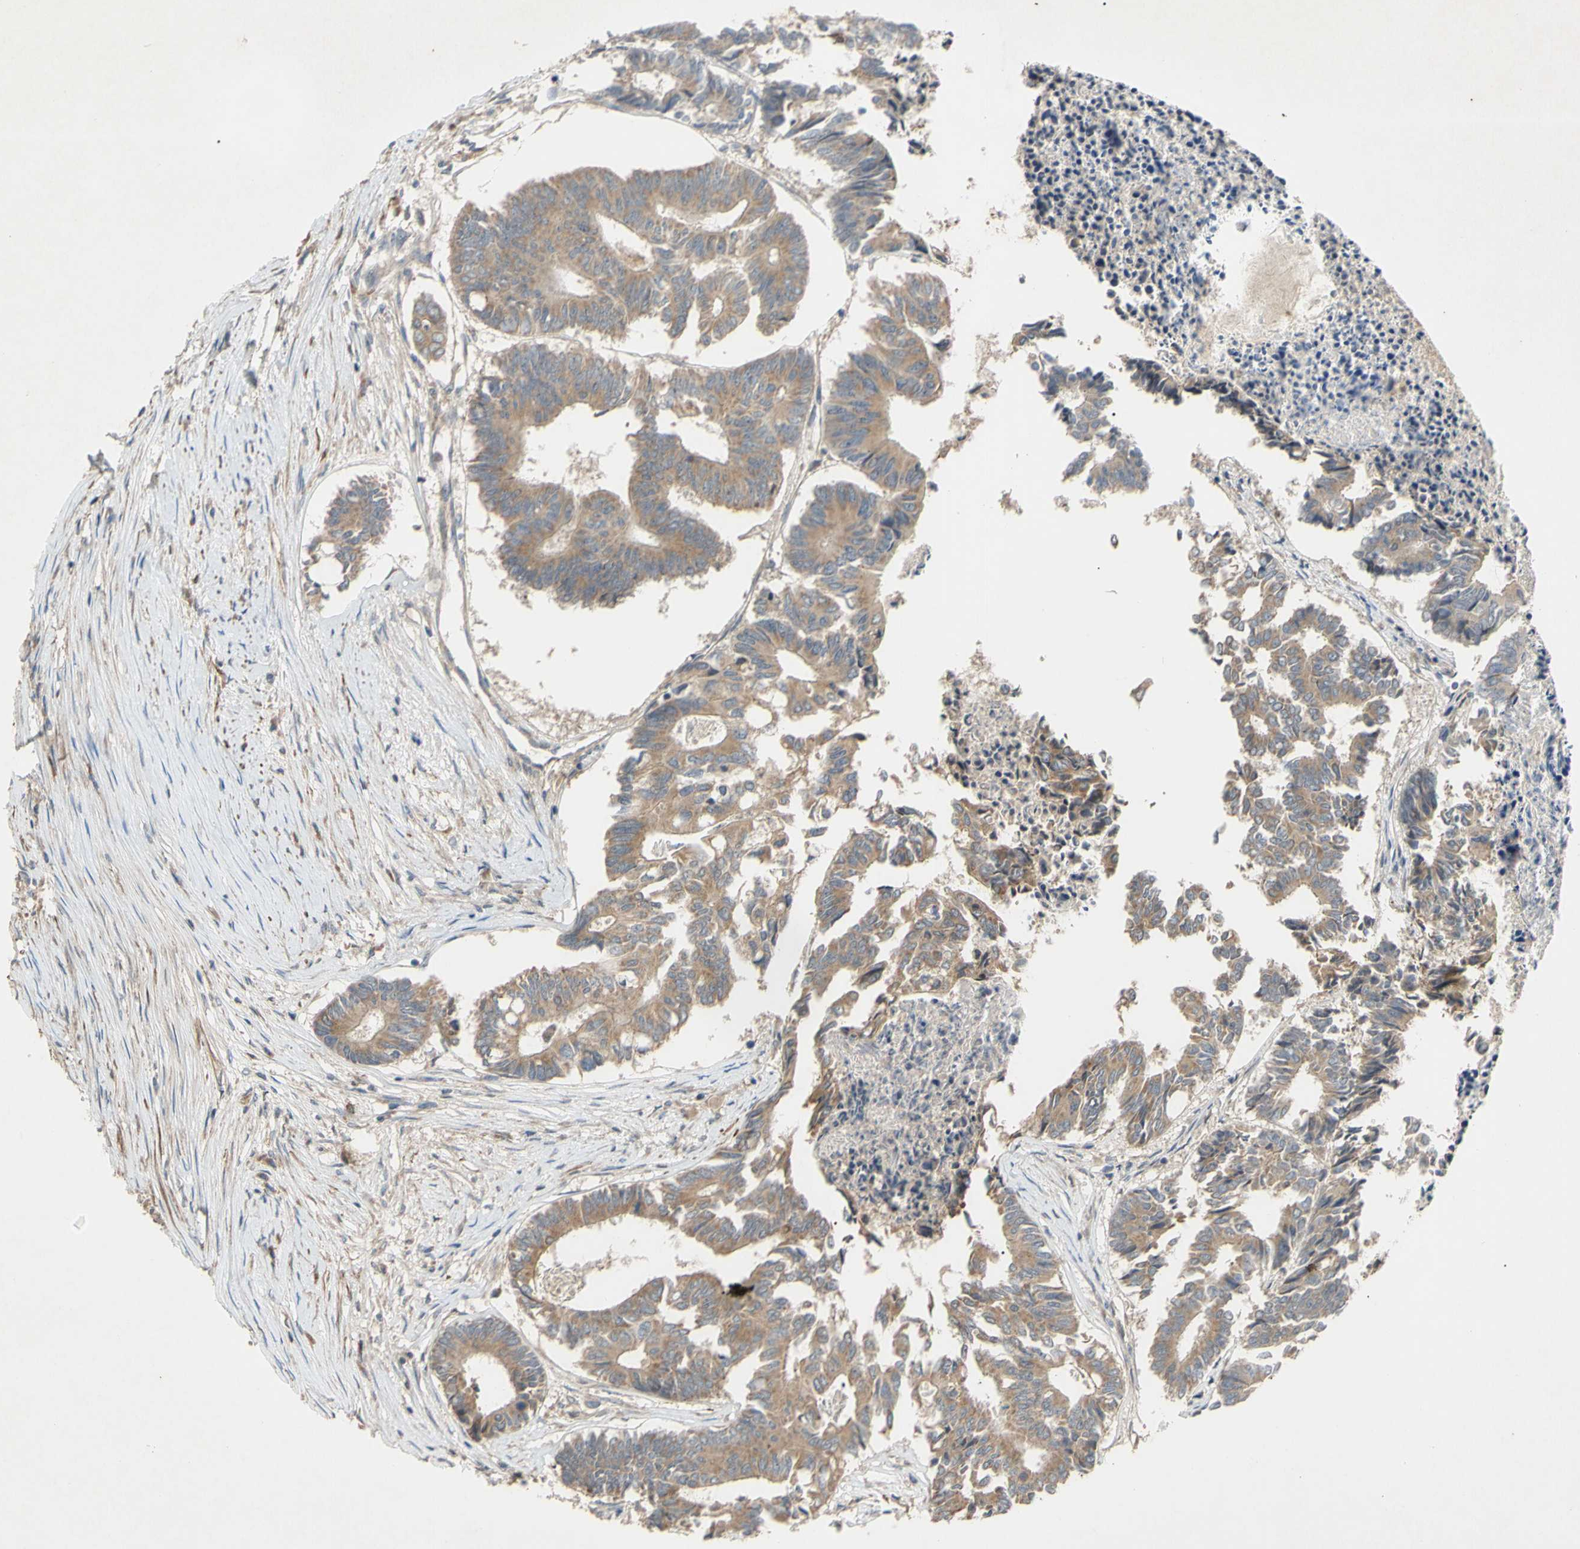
{"staining": {"intensity": "moderate", "quantity": ">75%", "location": "cytoplasmic/membranous"}, "tissue": "colorectal cancer", "cell_type": "Tumor cells", "image_type": "cancer", "snomed": [{"axis": "morphology", "description": "Adenocarcinoma, NOS"}, {"axis": "topography", "description": "Rectum"}], "caption": "A micrograph of colorectal cancer stained for a protein demonstrates moderate cytoplasmic/membranous brown staining in tumor cells.", "gene": "PARD6A", "patient": {"sex": "male", "age": 63}}